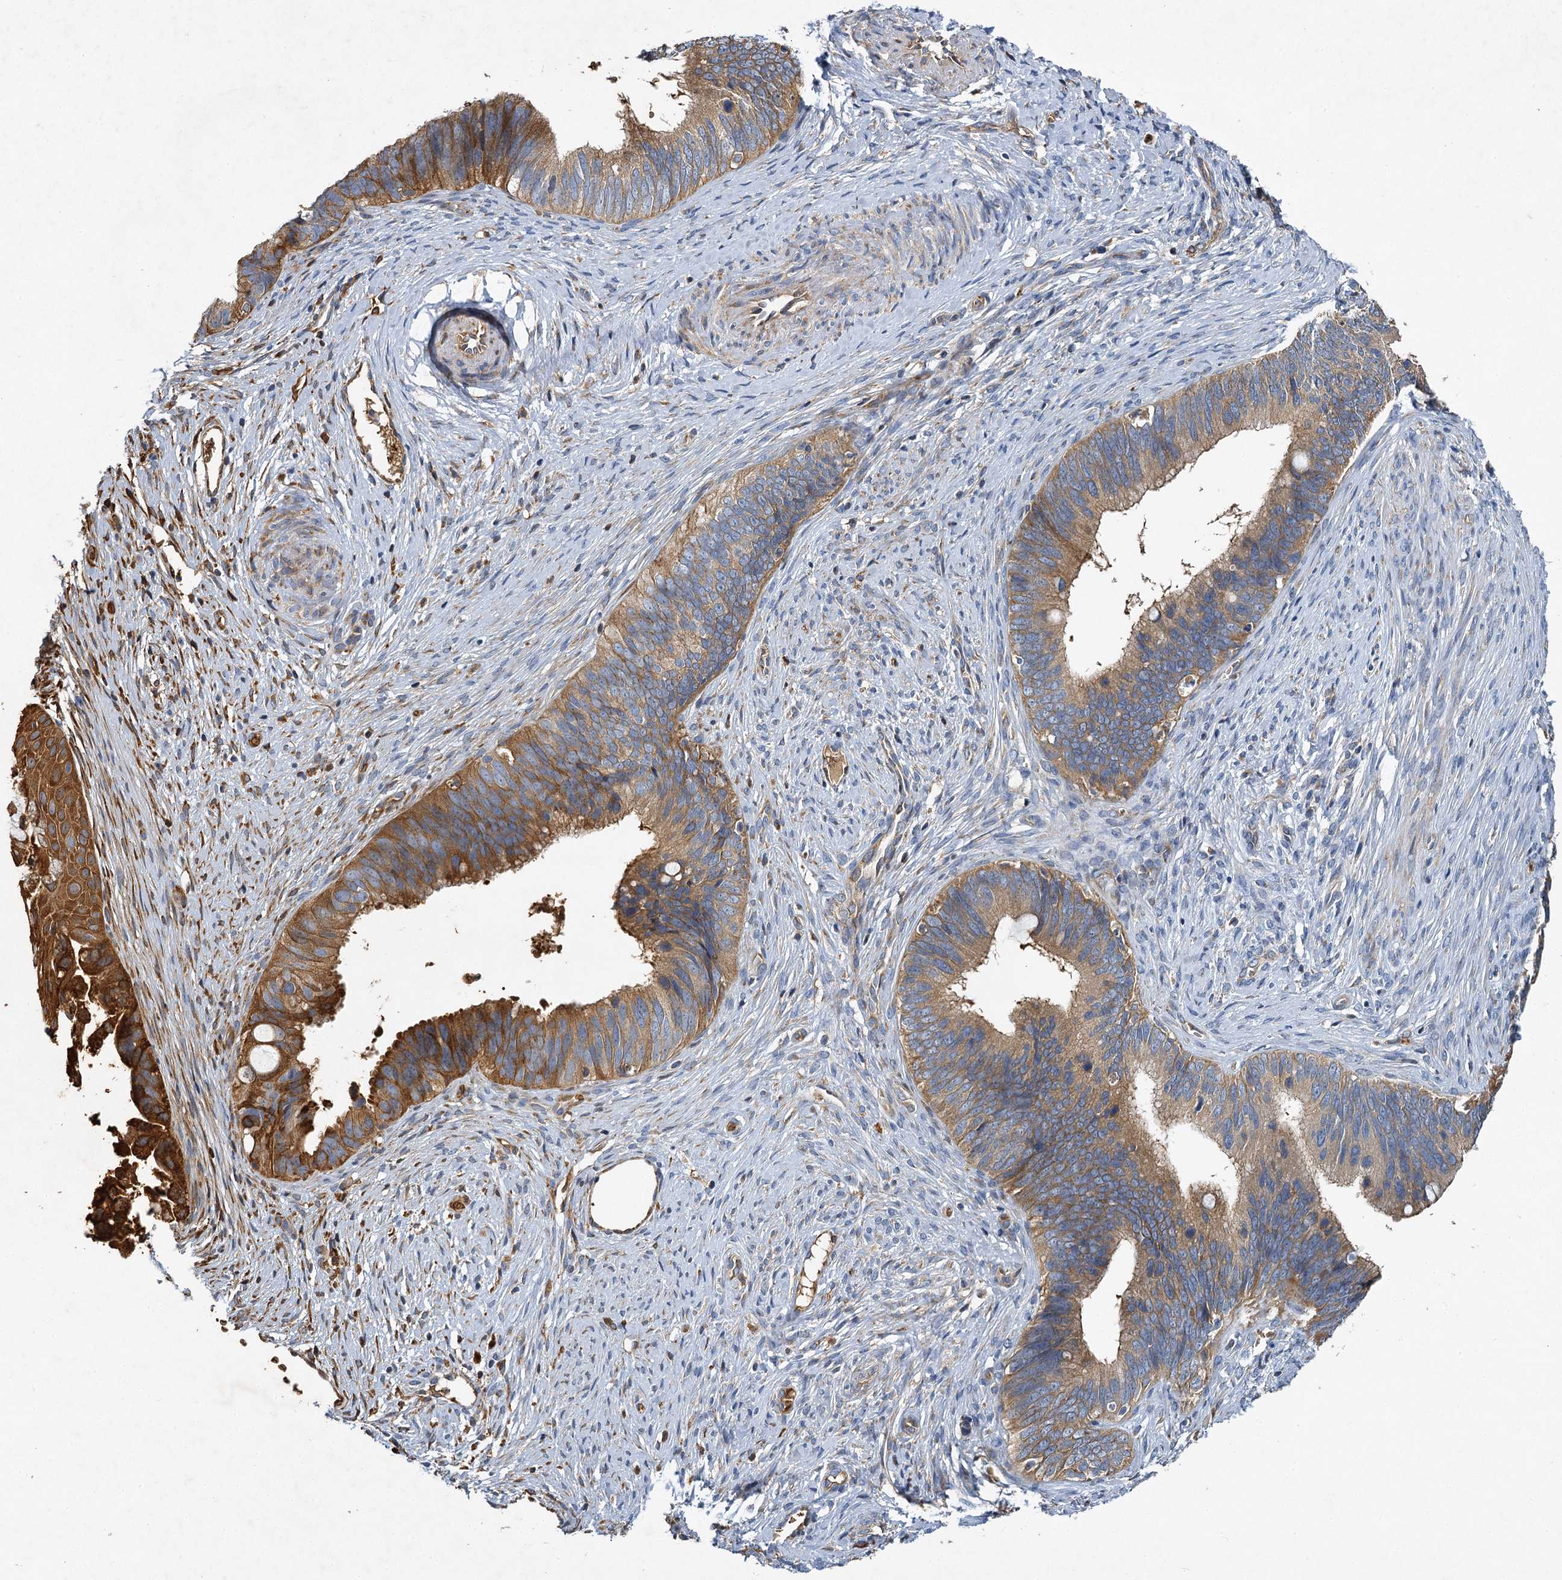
{"staining": {"intensity": "moderate", "quantity": ">75%", "location": "cytoplasmic/membranous"}, "tissue": "cervical cancer", "cell_type": "Tumor cells", "image_type": "cancer", "snomed": [{"axis": "morphology", "description": "Adenocarcinoma, NOS"}, {"axis": "topography", "description": "Cervix"}], "caption": "Moderate cytoplasmic/membranous protein positivity is seen in approximately >75% of tumor cells in adenocarcinoma (cervical).", "gene": "BCS1L", "patient": {"sex": "female", "age": 42}}